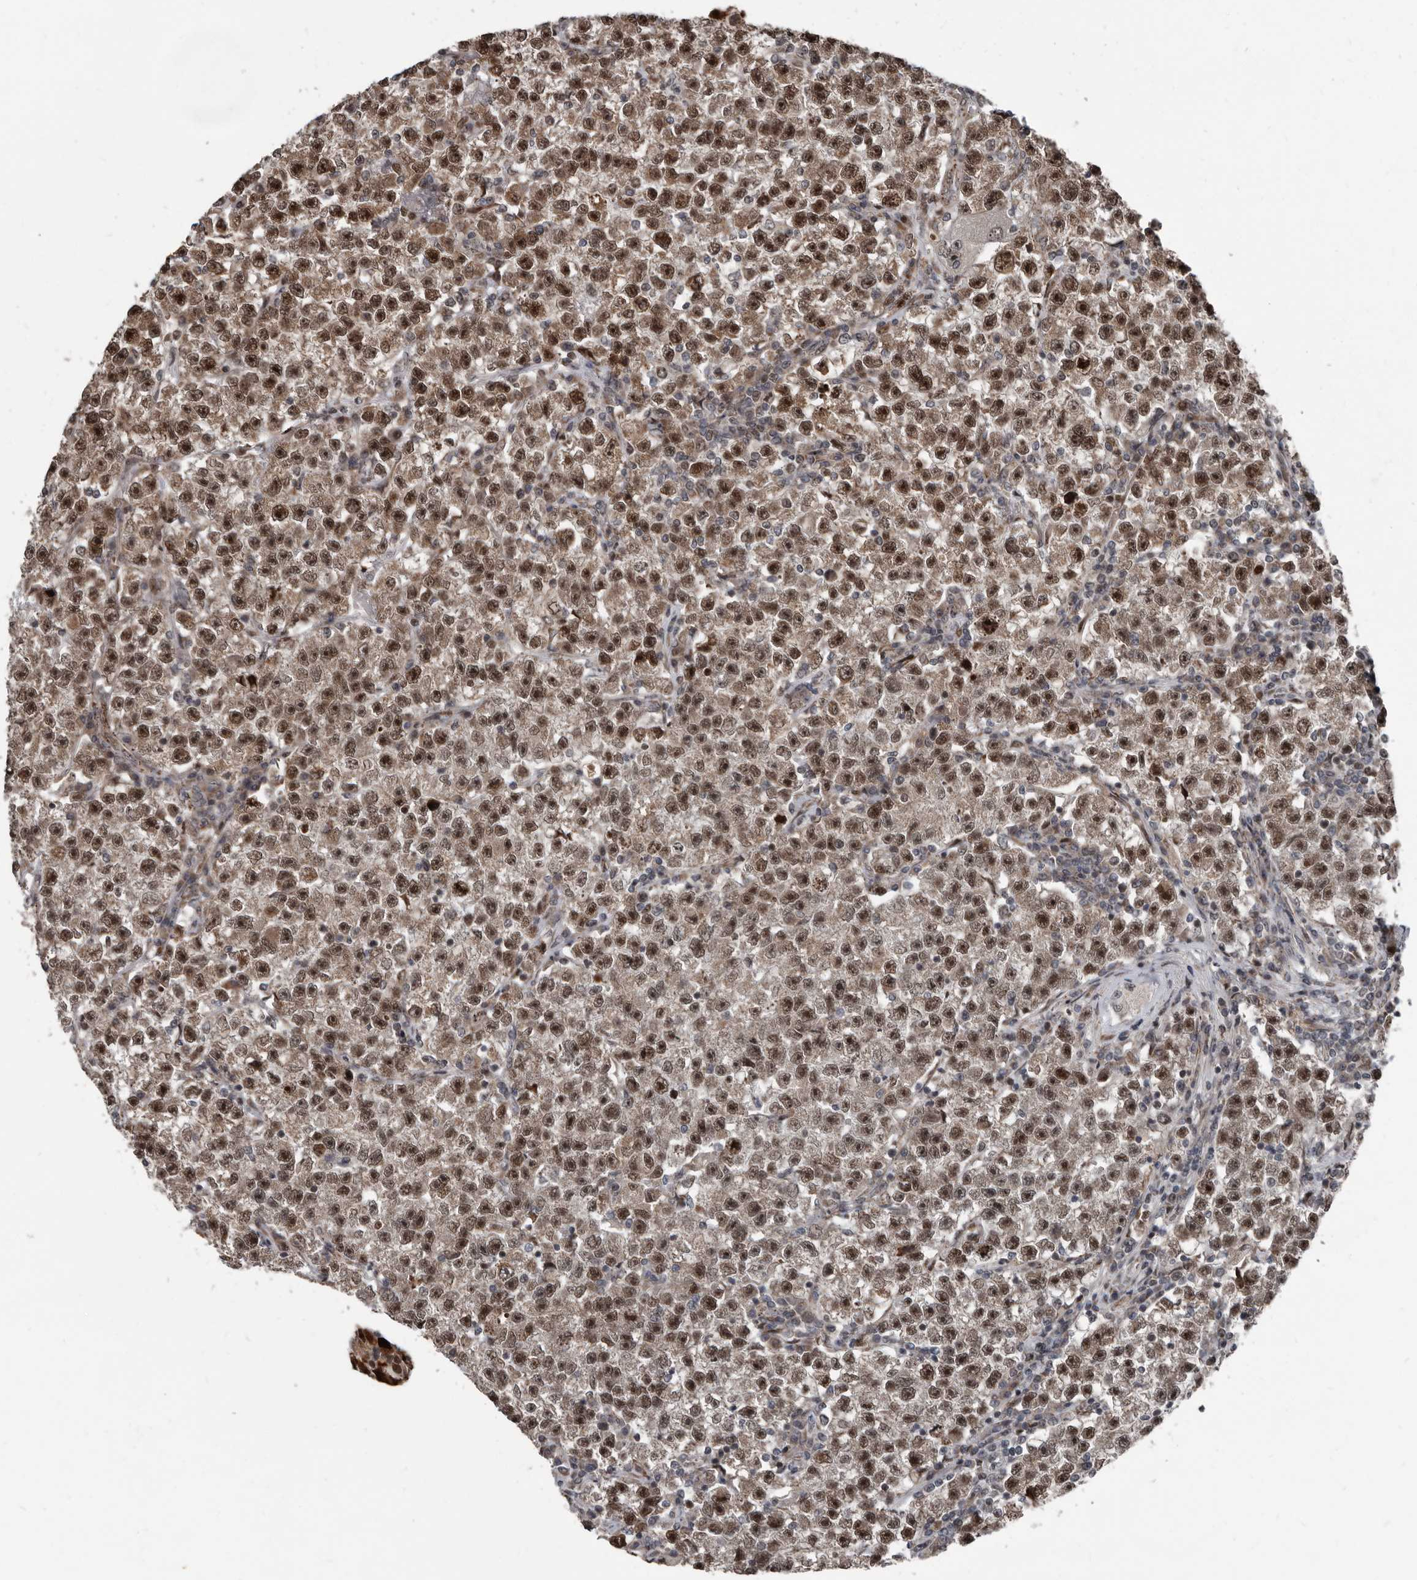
{"staining": {"intensity": "strong", "quantity": ">75%", "location": "nuclear"}, "tissue": "testis cancer", "cell_type": "Tumor cells", "image_type": "cancer", "snomed": [{"axis": "morphology", "description": "Seminoma, NOS"}, {"axis": "topography", "description": "Testis"}], "caption": "A high-resolution micrograph shows immunohistochemistry (IHC) staining of seminoma (testis), which demonstrates strong nuclear positivity in approximately >75% of tumor cells. Immunohistochemistry stains the protein in brown and the nuclei are stained blue.", "gene": "CHD1L", "patient": {"sex": "male", "age": 22}}